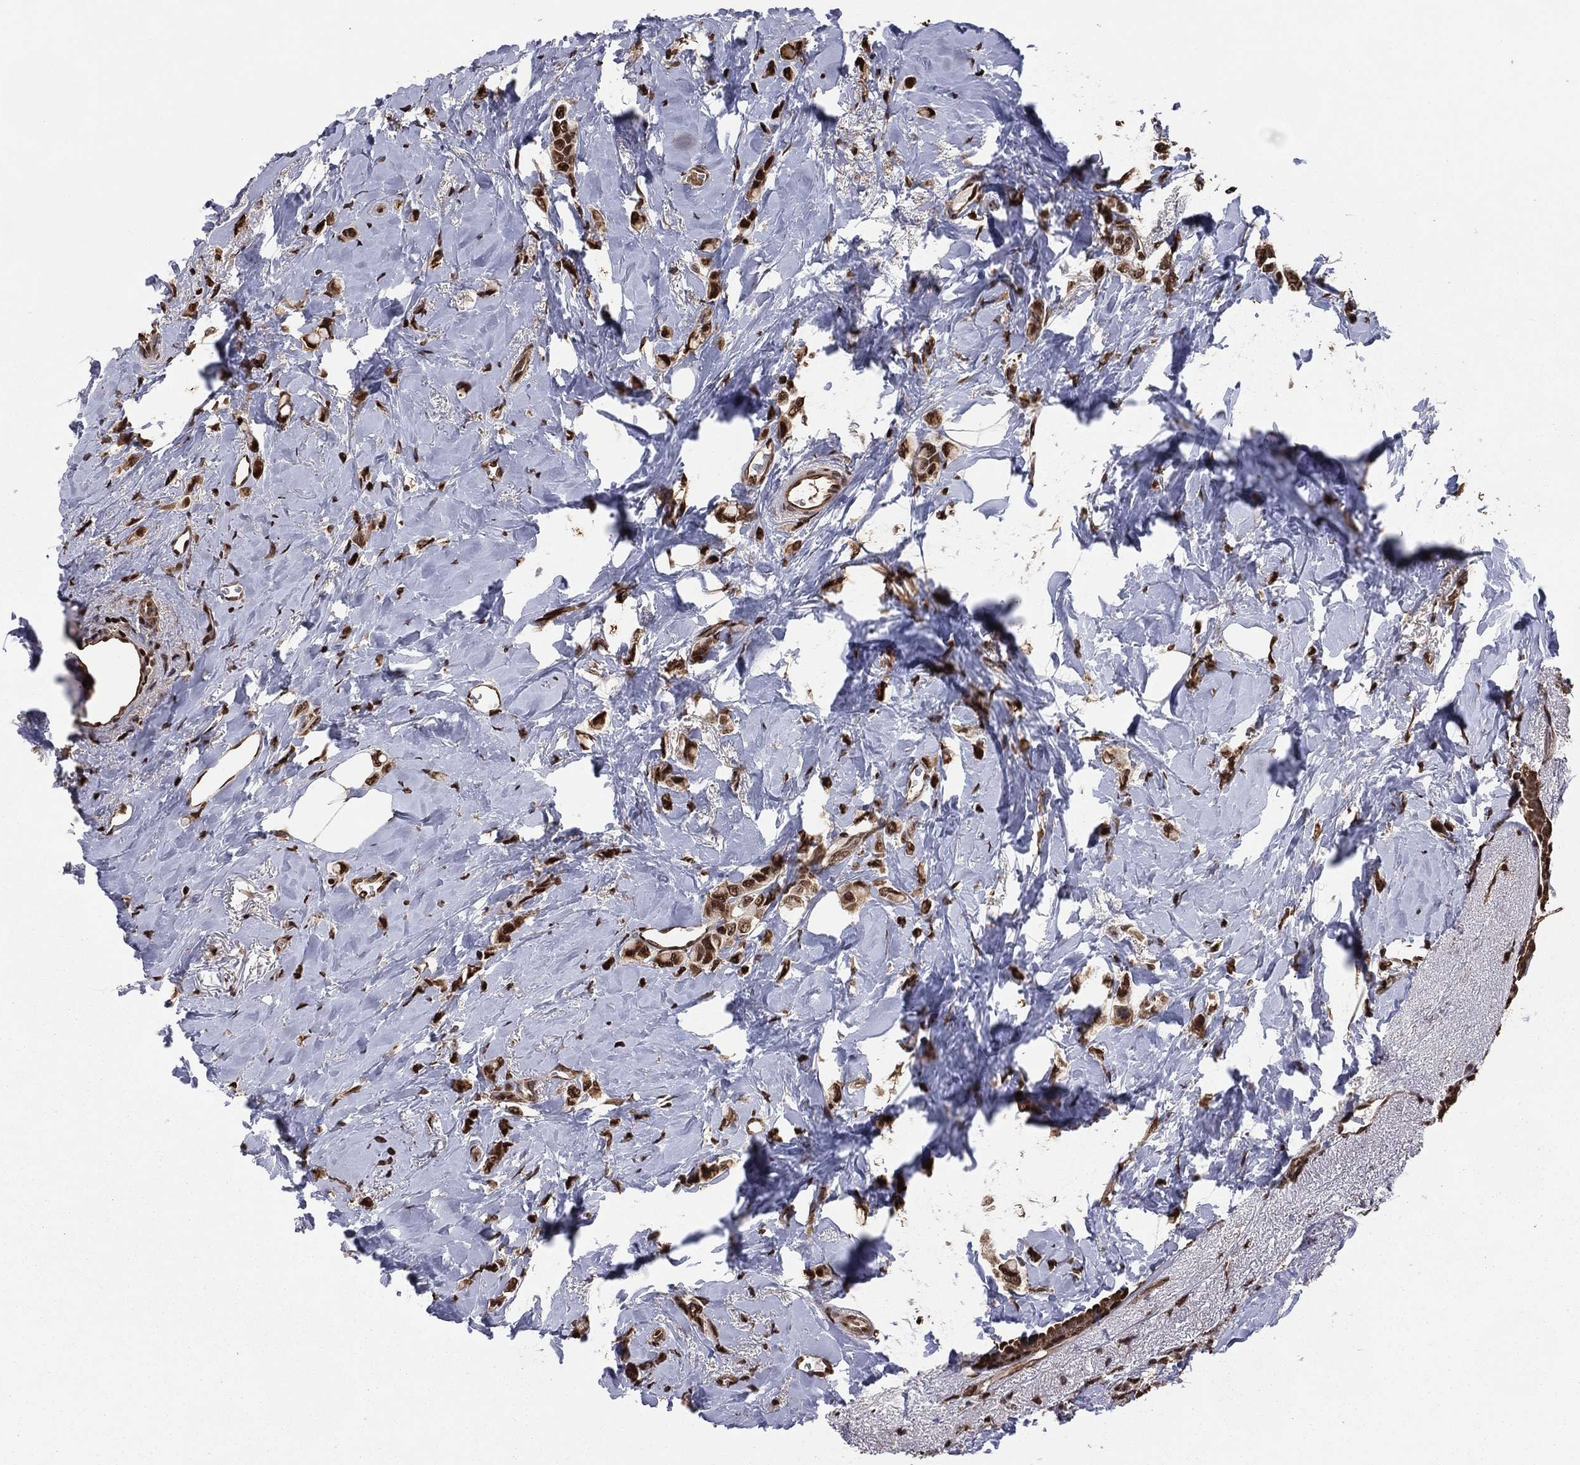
{"staining": {"intensity": "strong", "quantity": ">75%", "location": "nuclear"}, "tissue": "breast cancer", "cell_type": "Tumor cells", "image_type": "cancer", "snomed": [{"axis": "morphology", "description": "Lobular carcinoma"}, {"axis": "topography", "description": "Breast"}], "caption": "Breast lobular carcinoma was stained to show a protein in brown. There is high levels of strong nuclear expression in approximately >75% of tumor cells.", "gene": "GAPDH", "patient": {"sex": "female", "age": 66}}